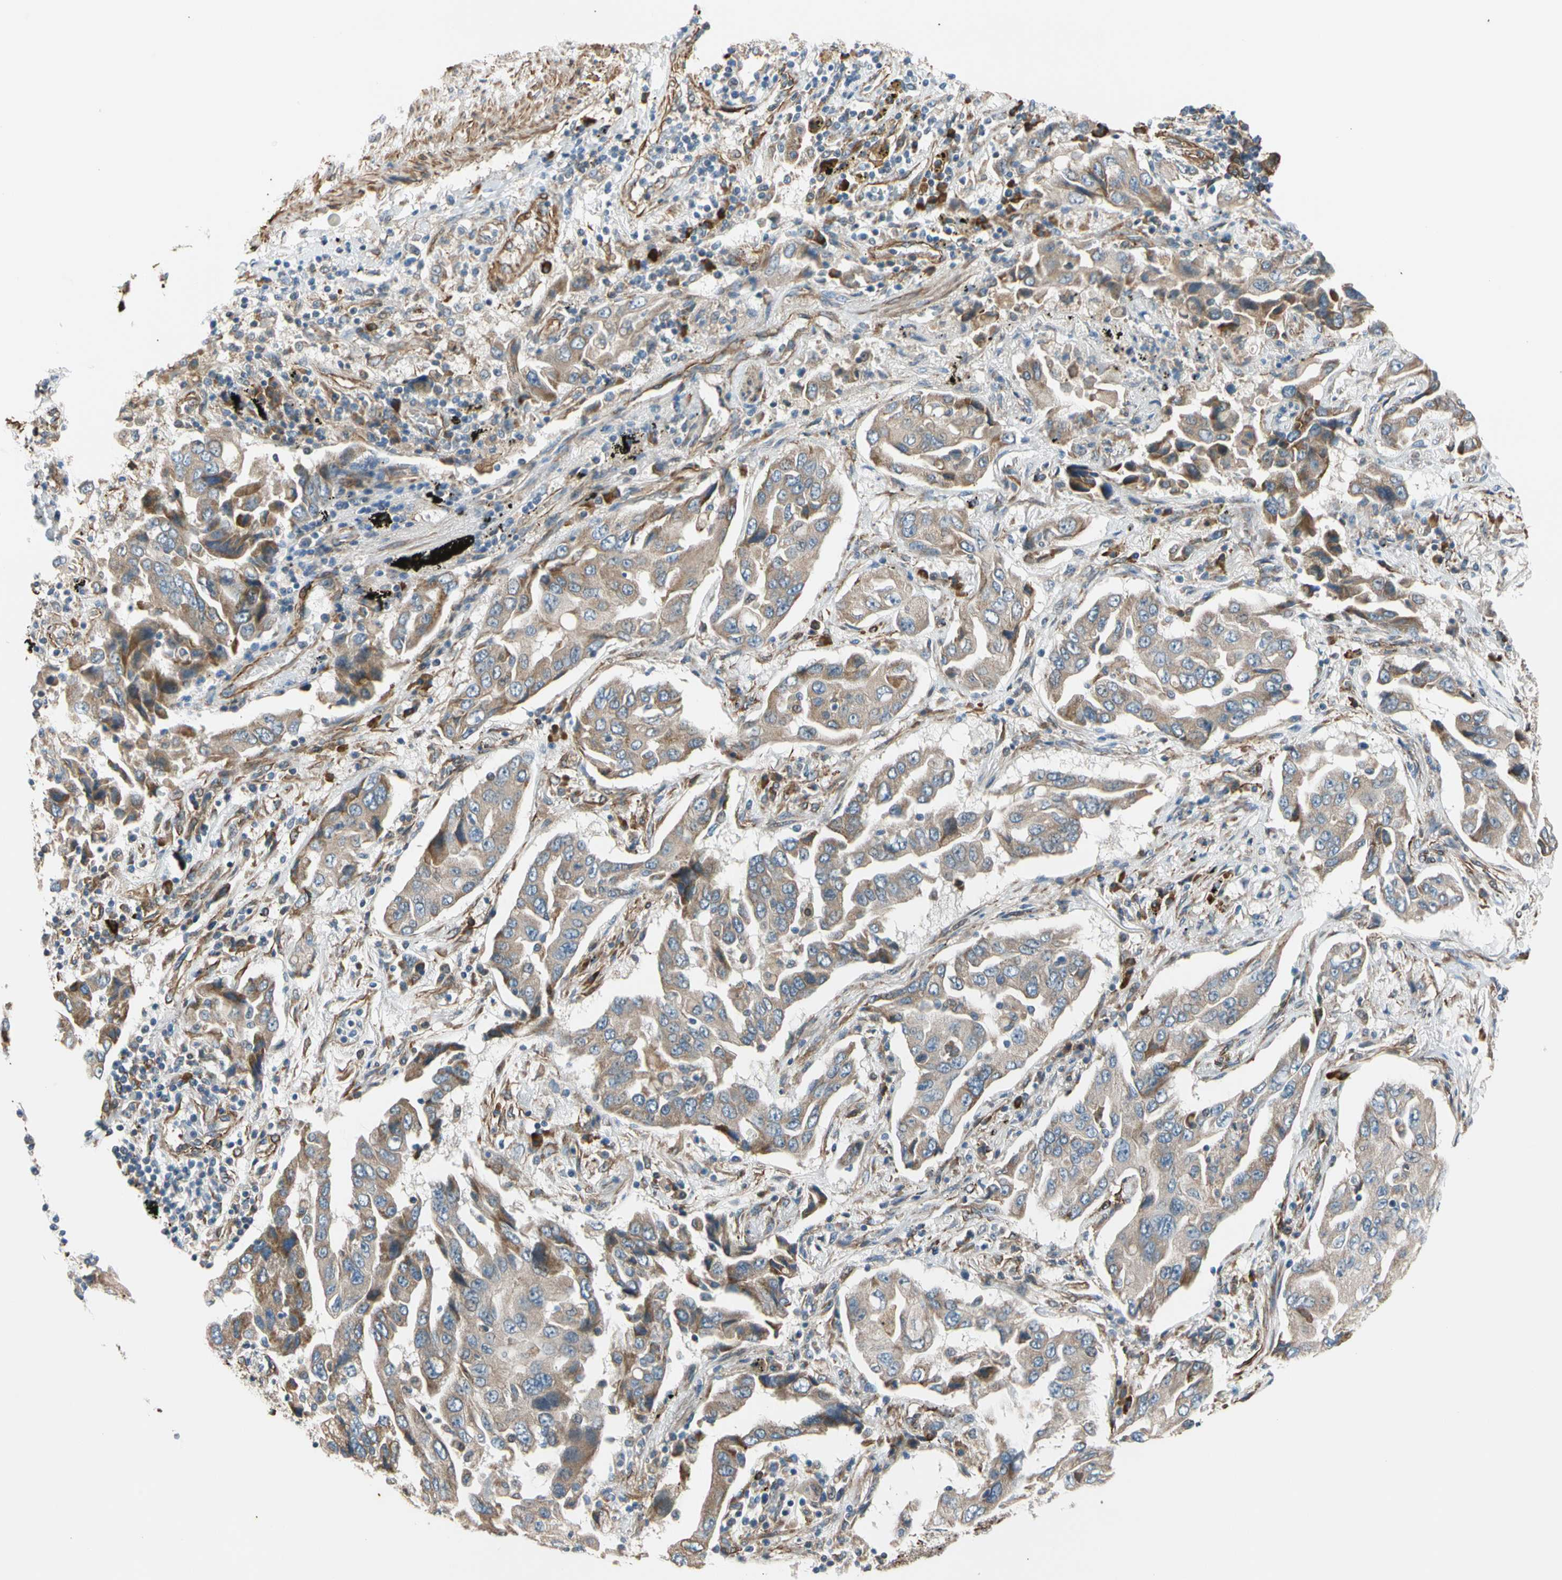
{"staining": {"intensity": "weak", "quantity": ">75%", "location": "cytoplasmic/membranous"}, "tissue": "lung cancer", "cell_type": "Tumor cells", "image_type": "cancer", "snomed": [{"axis": "morphology", "description": "Adenocarcinoma, NOS"}, {"axis": "topography", "description": "Lung"}], "caption": "Immunohistochemical staining of lung adenocarcinoma shows low levels of weak cytoplasmic/membranous staining in about >75% of tumor cells. (Brightfield microscopy of DAB IHC at high magnification).", "gene": "LIMK2", "patient": {"sex": "female", "age": 65}}